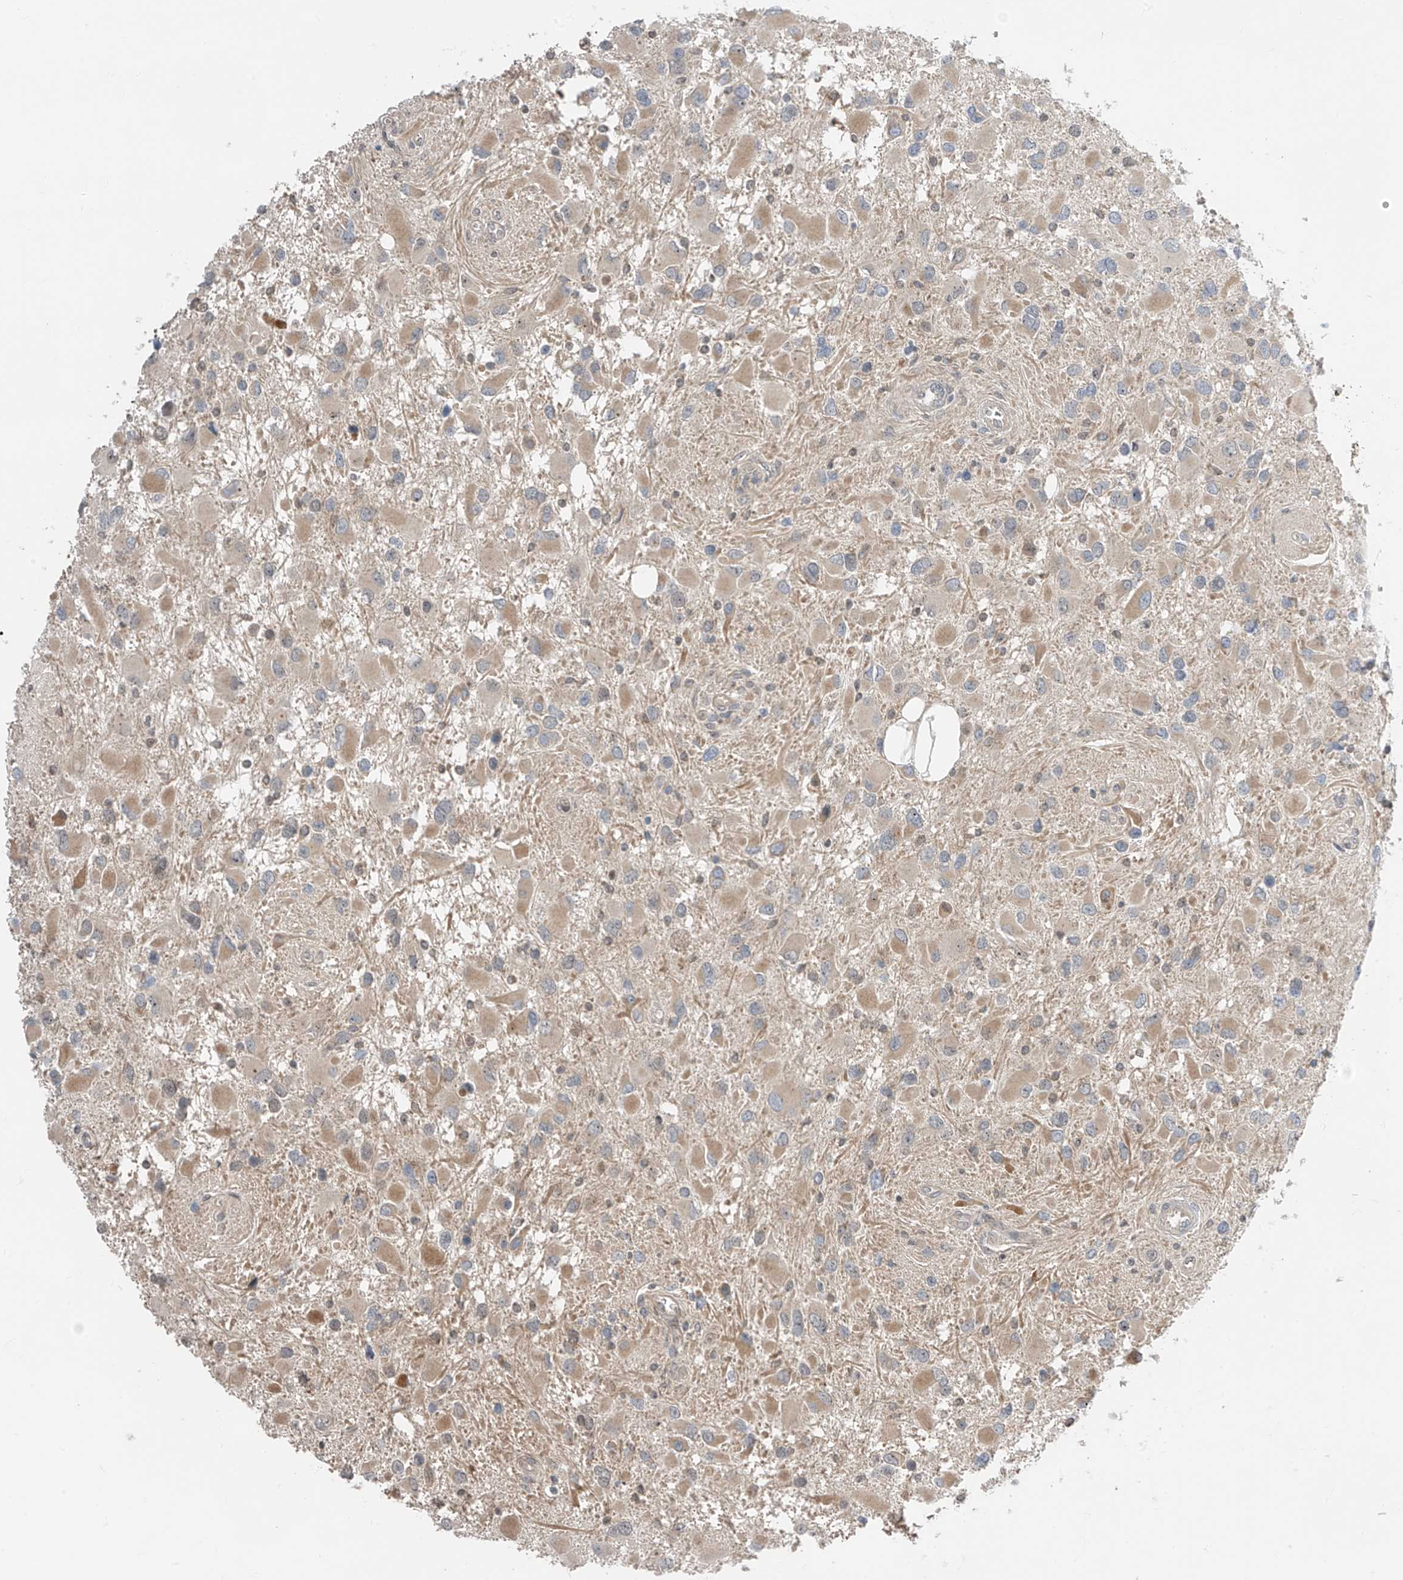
{"staining": {"intensity": "weak", "quantity": "25%-75%", "location": "cytoplasmic/membranous"}, "tissue": "glioma", "cell_type": "Tumor cells", "image_type": "cancer", "snomed": [{"axis": "morphology", "description": "Glioma, malignant, High grade"}, {"axis": "topography", "description": "Brain"}], "caption": "IHC image of neoplastic tissue: human glioma stained using immunohistochemistry (IHC) displays low levels of weak protein expression localized specifically in the cytoplasmic/membranous of tumor cells, appearing as a cytoplasmic/membranous brown color.", "gene": "TTC38", "patient": {"sex": "male", "age": 53}}